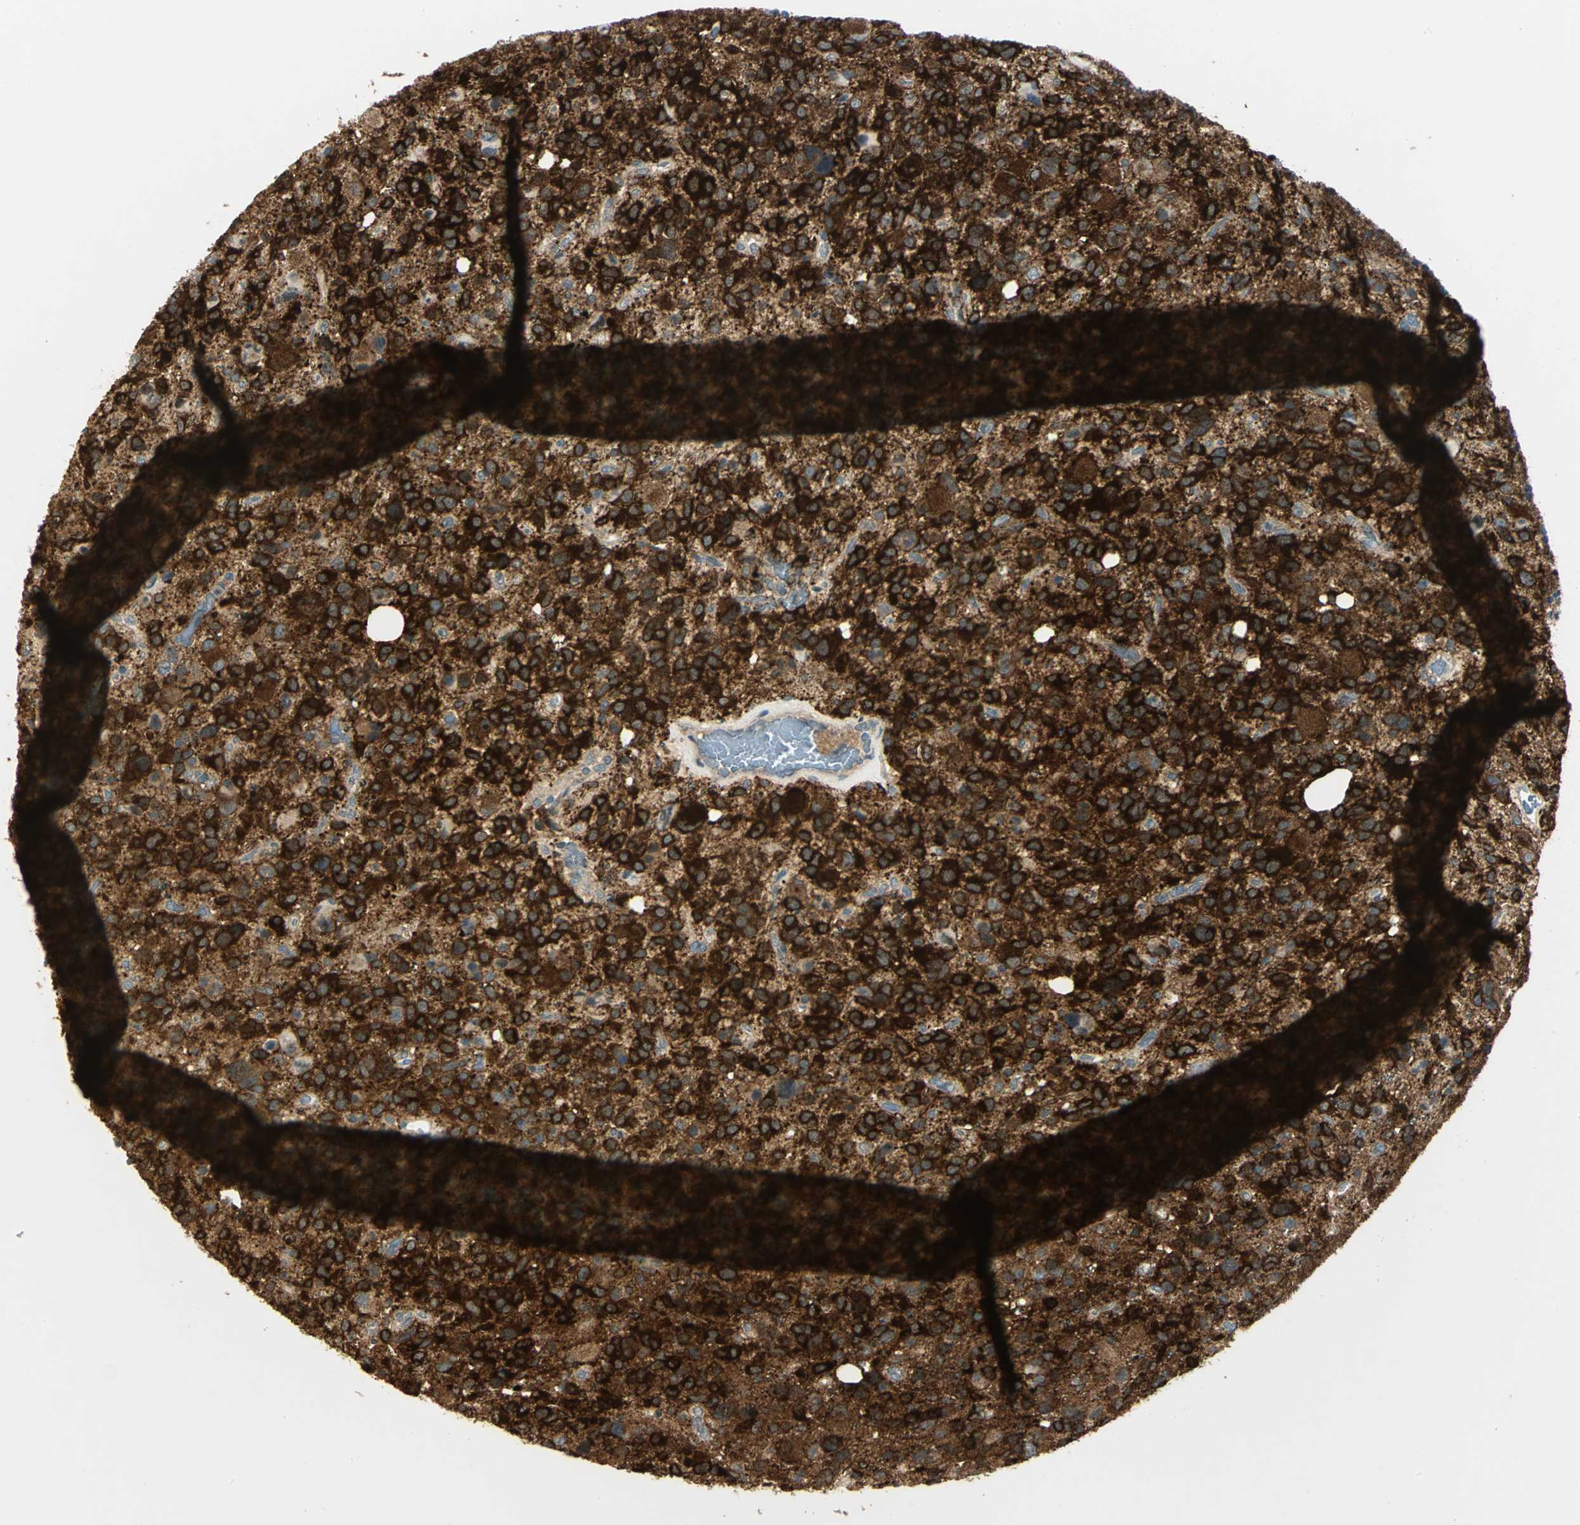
{"staining": {"intensity": "strong", "quantity": ">75%", "location": "cytoplasmic/membranous"}, "tissue": "glioma", "cell_type": "Tumor cells", "image_type": "cancer", "snomed": [{"axis": "morphology", "description": "Glioma, malignant, High grade"}, {"axis": "topography", "description": "Brain"}], "caption": "The immunohistochemical stain labels strong cytoplasmic/membranous staining in tumor cells of glioma tissue.", "gene": "MAPK8IP3", "patient": {"sex": "male", "age": 48}}